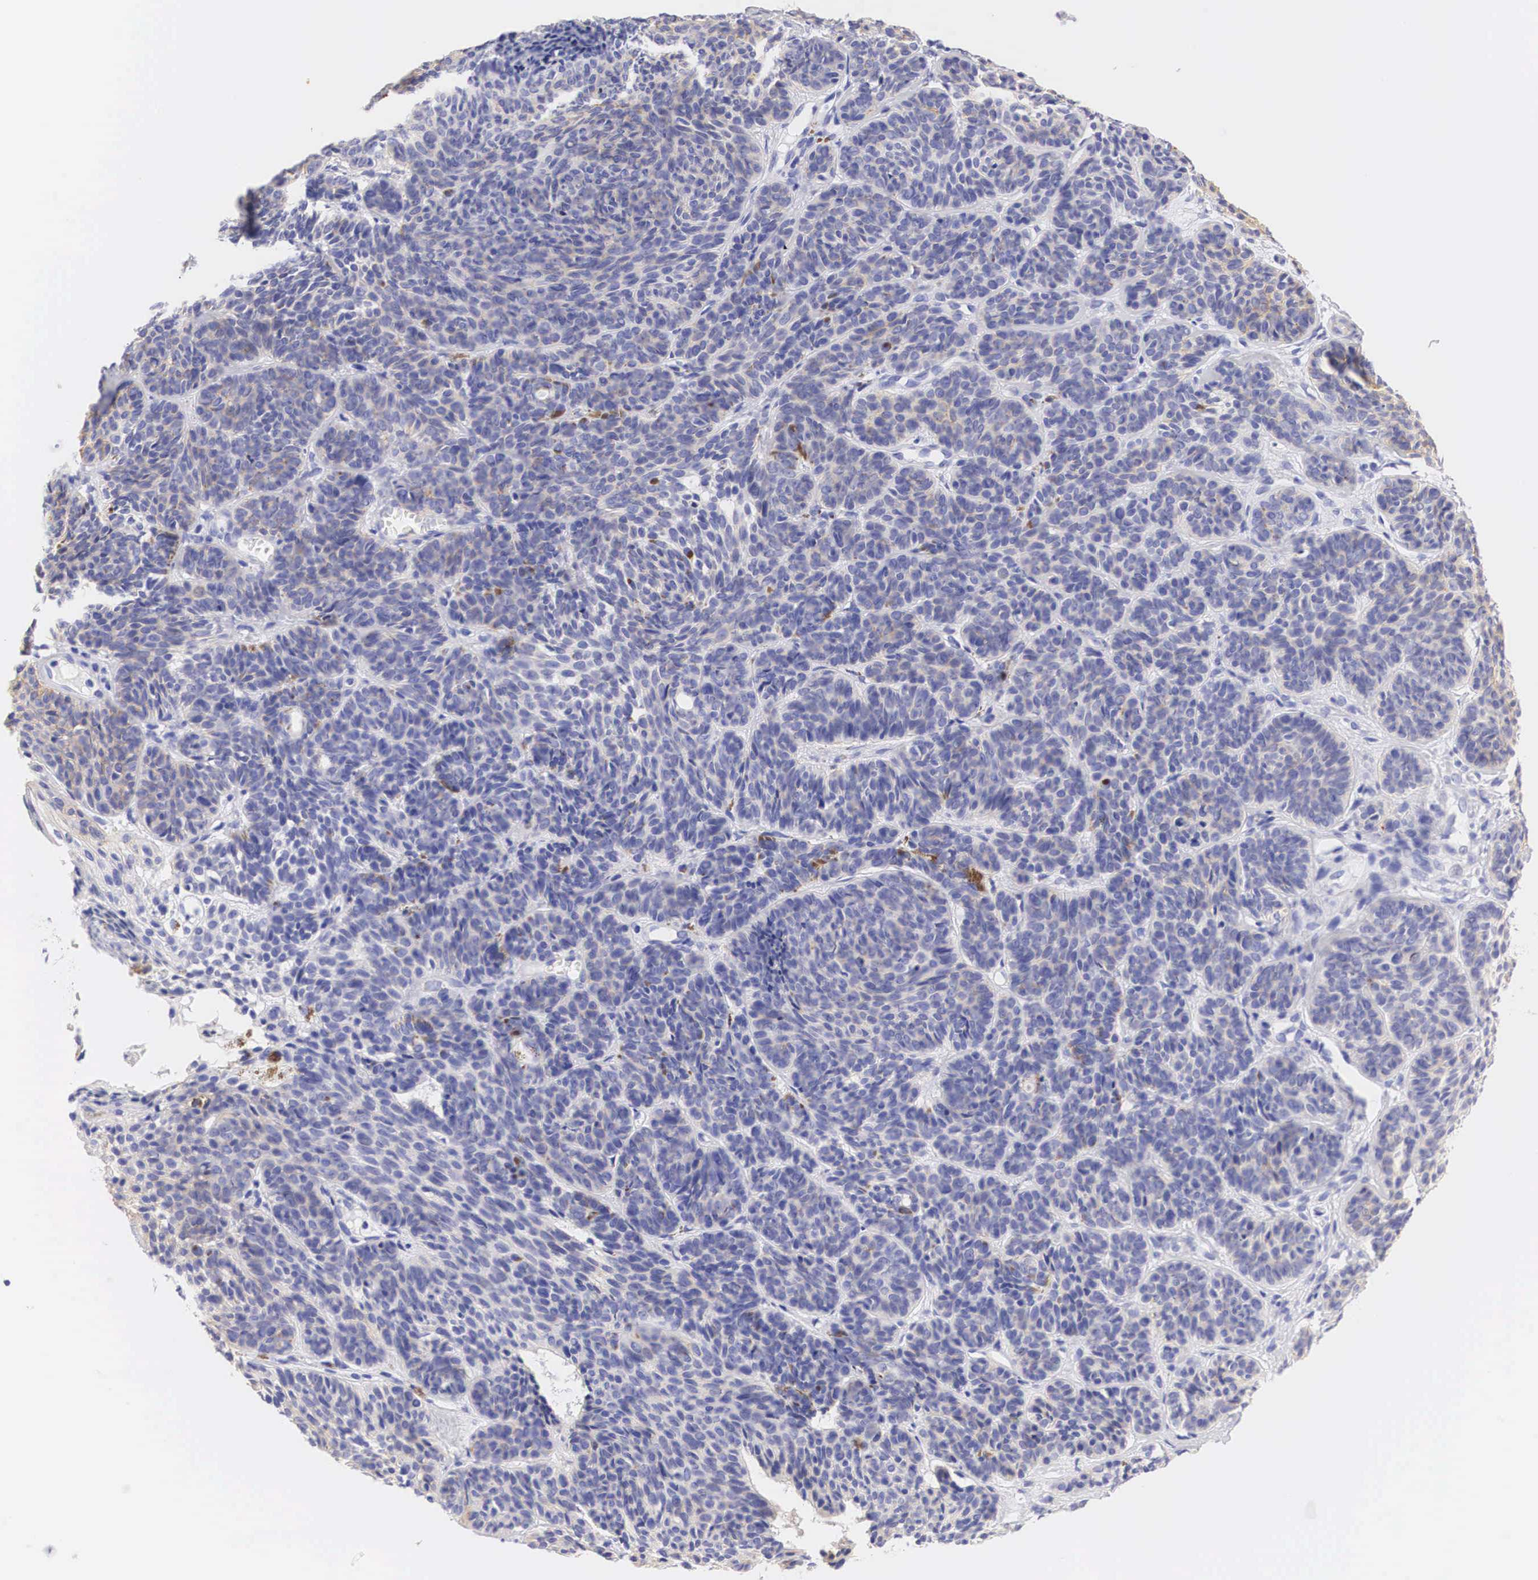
{"staining": {"intensity": "weak", "quantity": "<25%", "location": "cytoplasmic/membranous"}, "tissue": "skin cancer", "cell_type": "Tumor cells", "image_type": "cancer", "snomed": [{"axis": "morphology", "description": "Basal cell carcinoma"}, {"axis": "topography", "description": "Skin"}], "caption": "Tumor cells are negative for brown protein staining in skin cancer.", "gene": "ERBB2", "patient": {"sex": "female", "age": 62}}